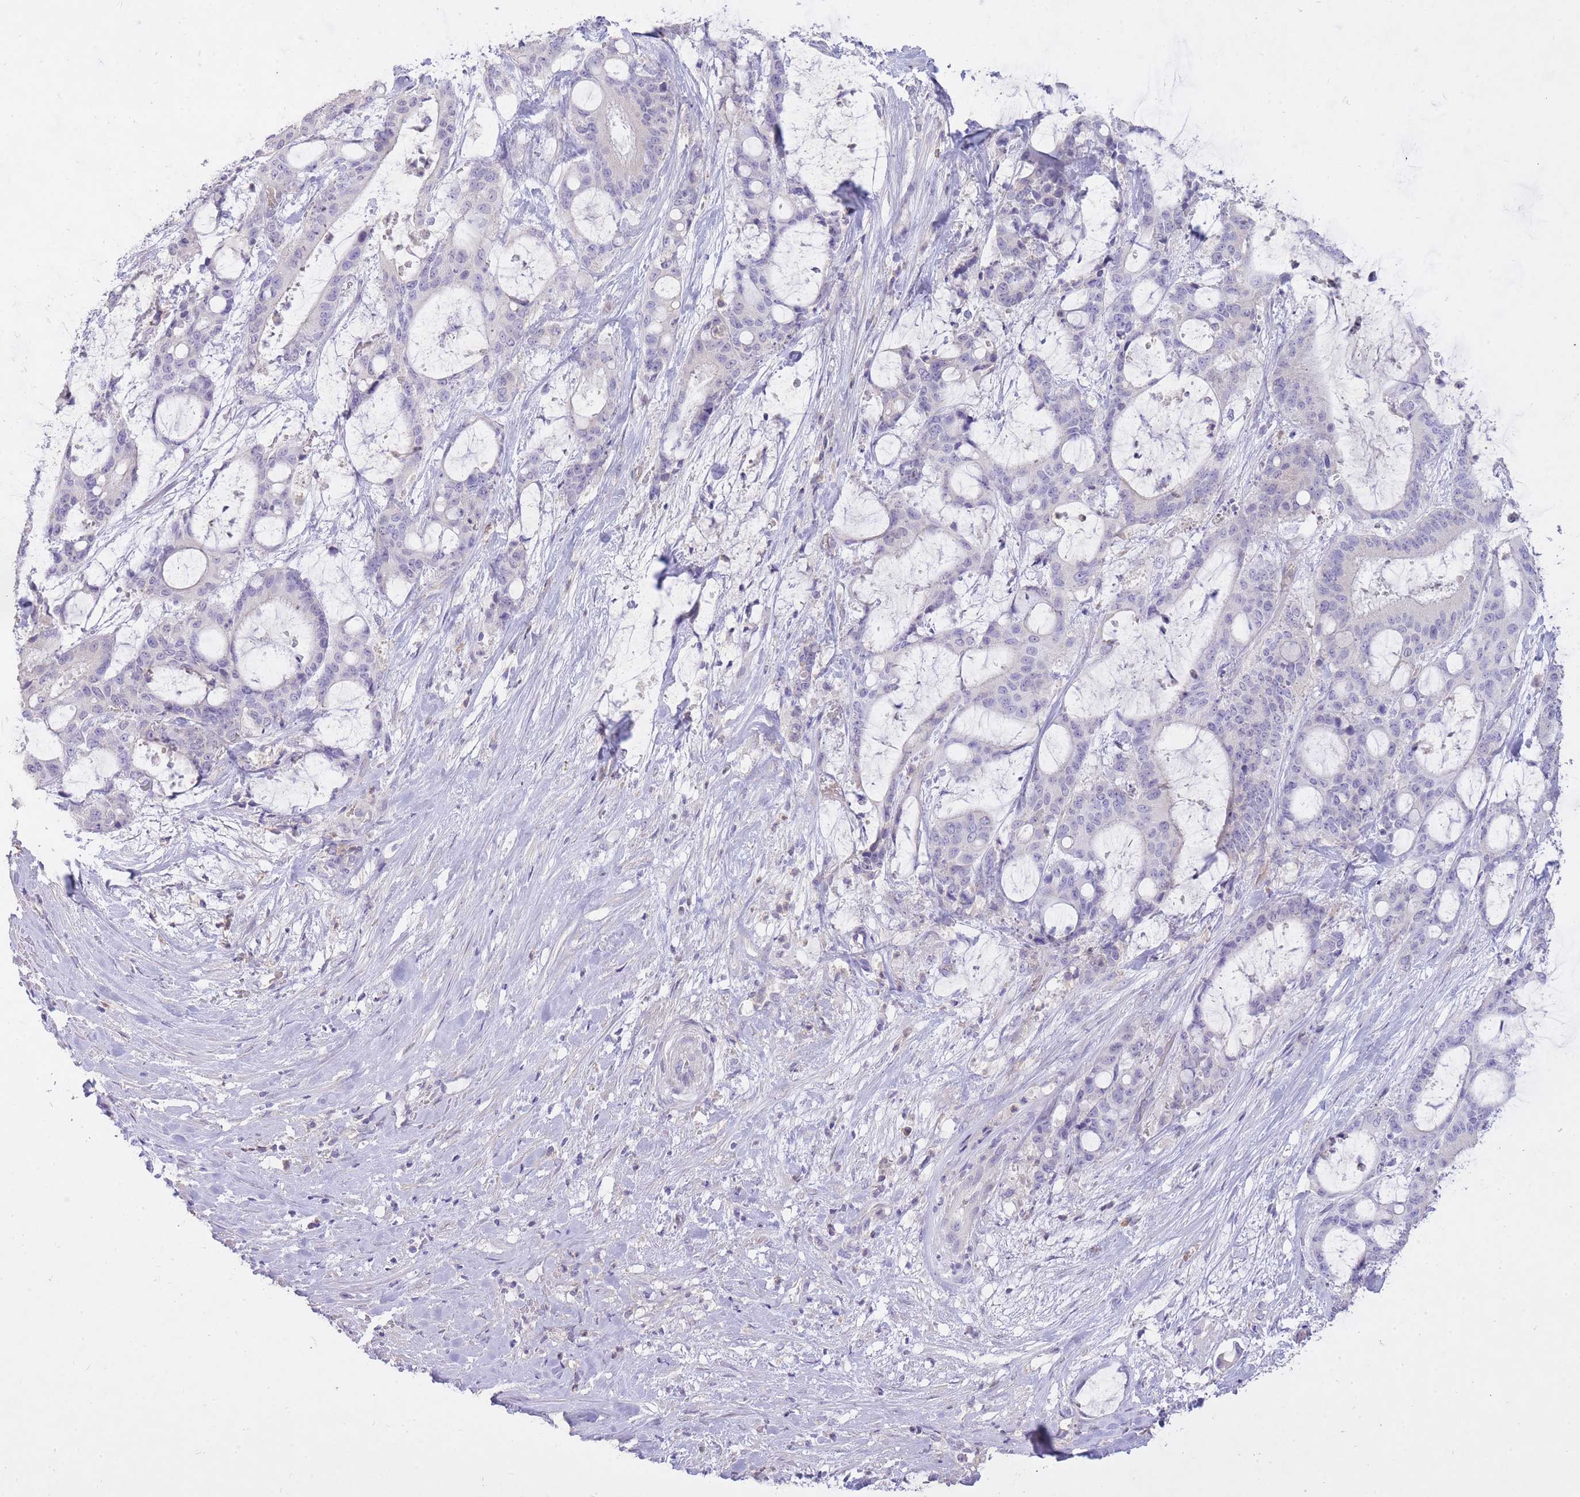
{"staining": {"intensity": "negative", "quantity": "none", "location": "none"}, "tissue": "liver cancer", "cell_type": "Tumor cells", "image_type": "cancer", "snomed": [{"axis": "morphology", "description": "Normal tissue, NOS"}, {"axis": "morphology", "description": "Cholangiocarcinoma"}, {"axis": "topography", "description": "Liver"}, {"axis": "topography", "description": "Peripheral nerve tissue"}], "caption": "DAB immunohistochemical staining of human liver cancer demonstrates no significant staining in tumor cells. Brightfield microscopy of immunohistochemistry stained with DAB (brown) and hematoxylin (blue), captured at high magnification.", "gene": "FRG2C", "patient": {"sex": "female", "age": 73}}